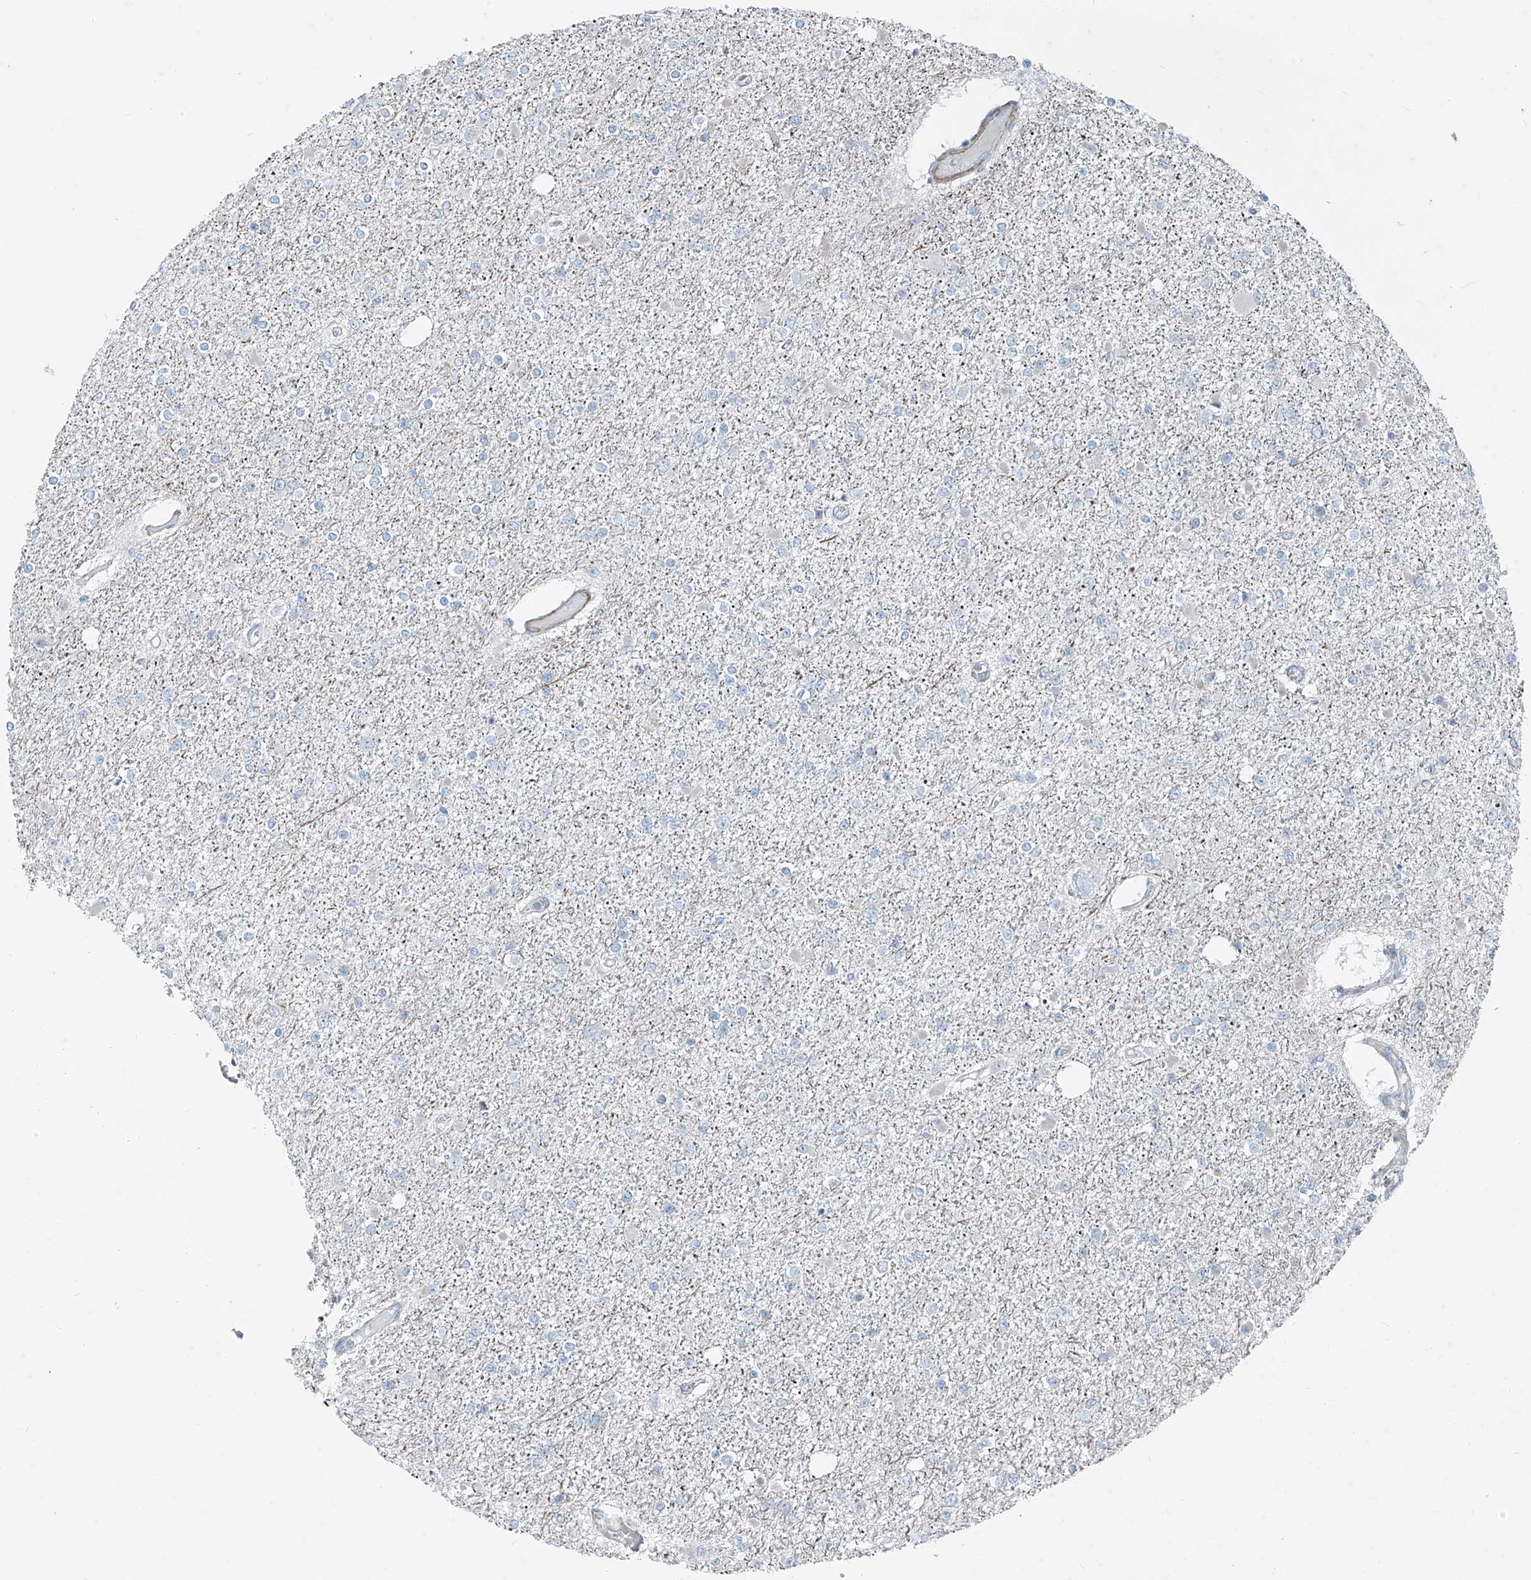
{"staining": {"intensity": "negative", "quantity": "none", "location": "none"}, "tissue": "glioma", "cell_type": "Tumor cells", "image_type": "cancer", "snomed": [{"axis": "morphology", "description": "Glioma, malignant, Low grade"}, {"axis": "topography", "description": "Brain"}], "caption": "Protein analysis of low-grade glioma (malignant) exhibits no significant expression in tumor cells.", "gene": "PPCS", "patient": {"sex": "female", "age": 22}}